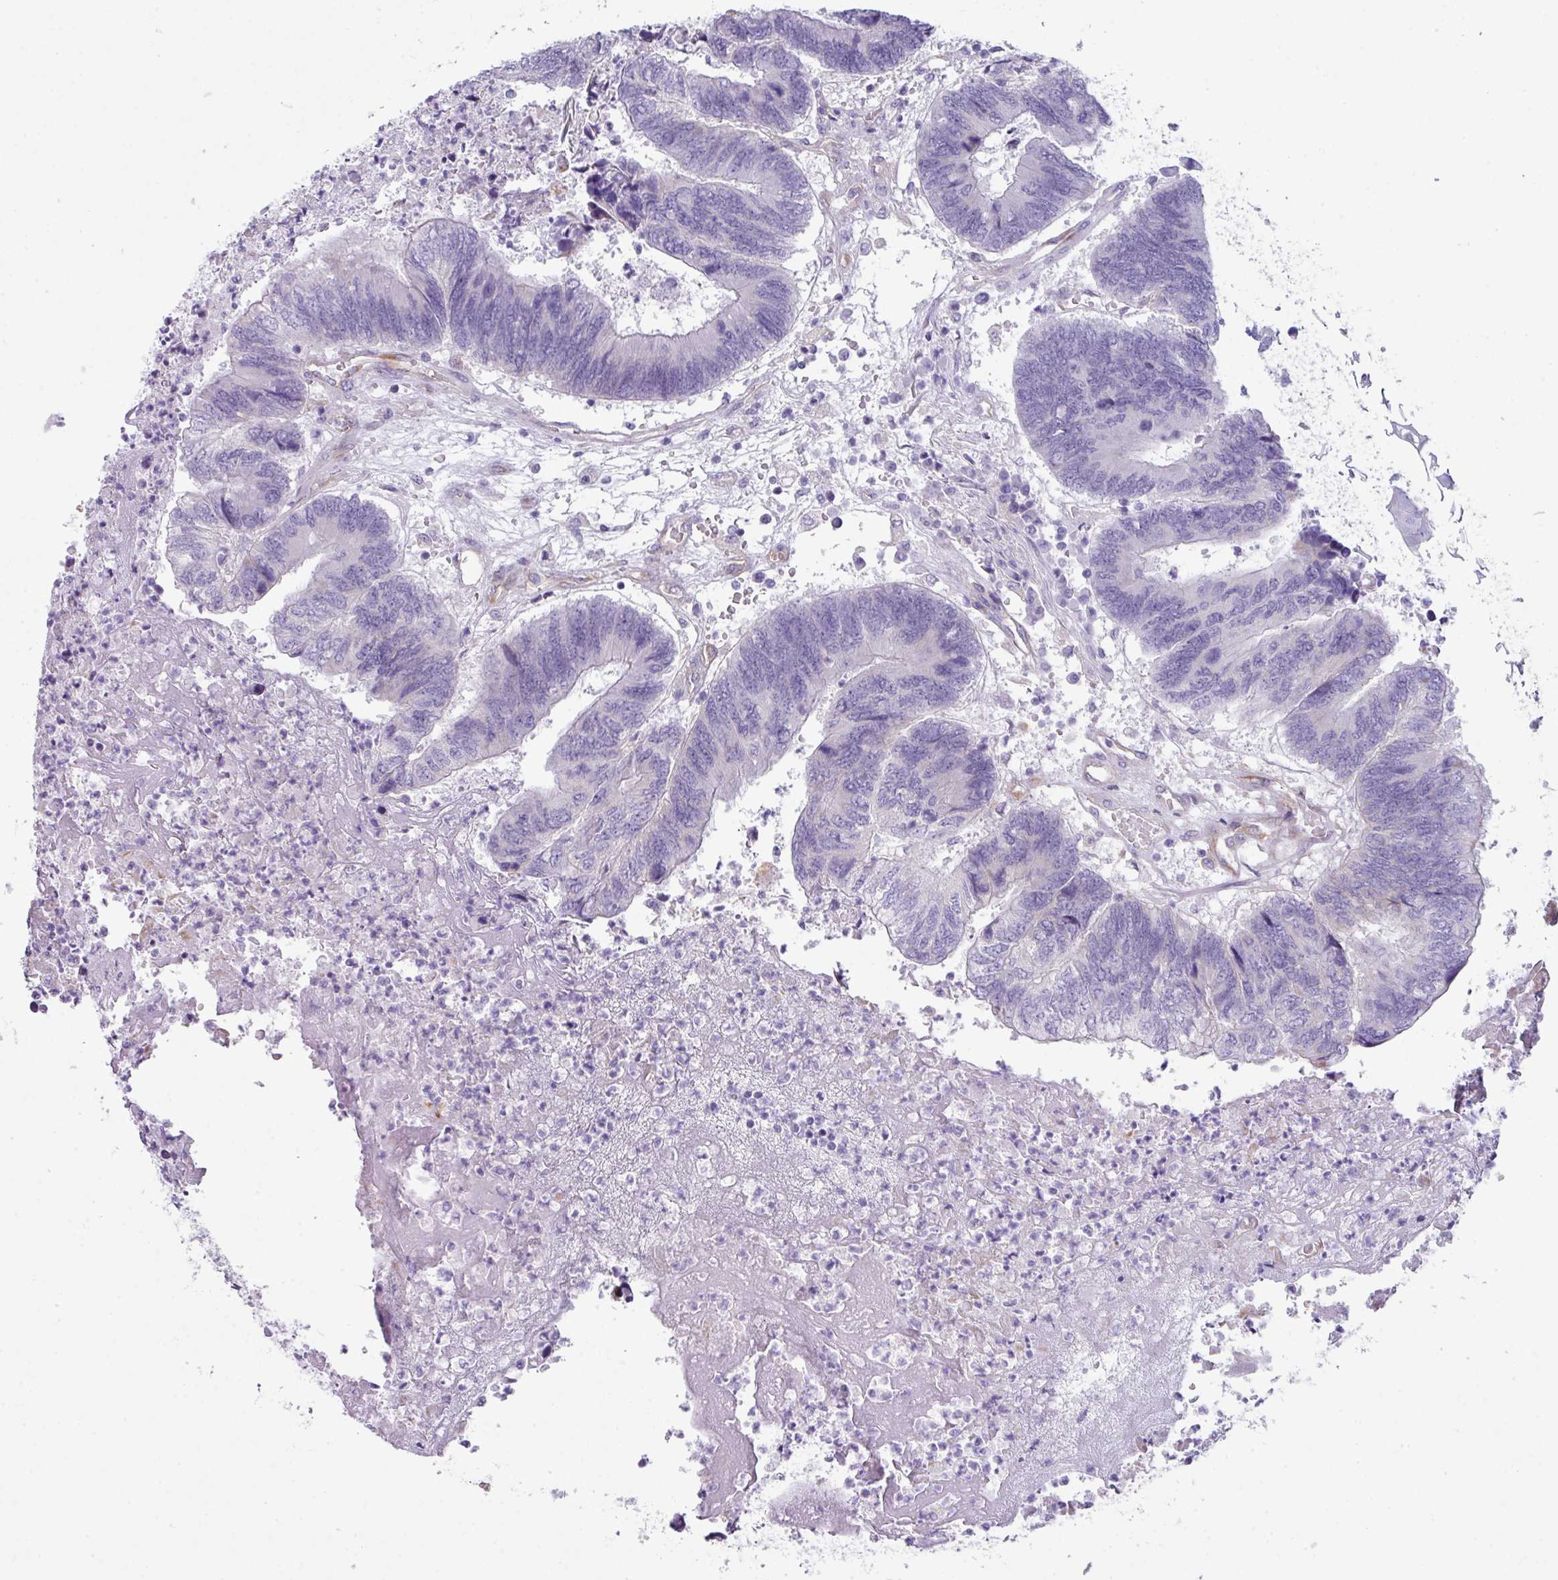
{"staining": {"intensity": "negative", "quantity": "none", "location": "none"}, "tissue": "colorectal cancer", "cell_type": "Tumor cells", "image_type": "cancer", "snomed": [{"axis": "morphology", "description": "Adenocarcinoma, NOS"}, {"axis": "topography", "description": "Colon"}], "caption": "Immunohistochemistry photomicrograph of neoplastic tissue: human colorectal cancer (adenocarcinoma) stained with DAB (3,3'-diaminobenzidine) reveals no significant protein expression in tumor cells.", "gene": "ABCC5", "patient": {"sex": "female", "age": 67}}